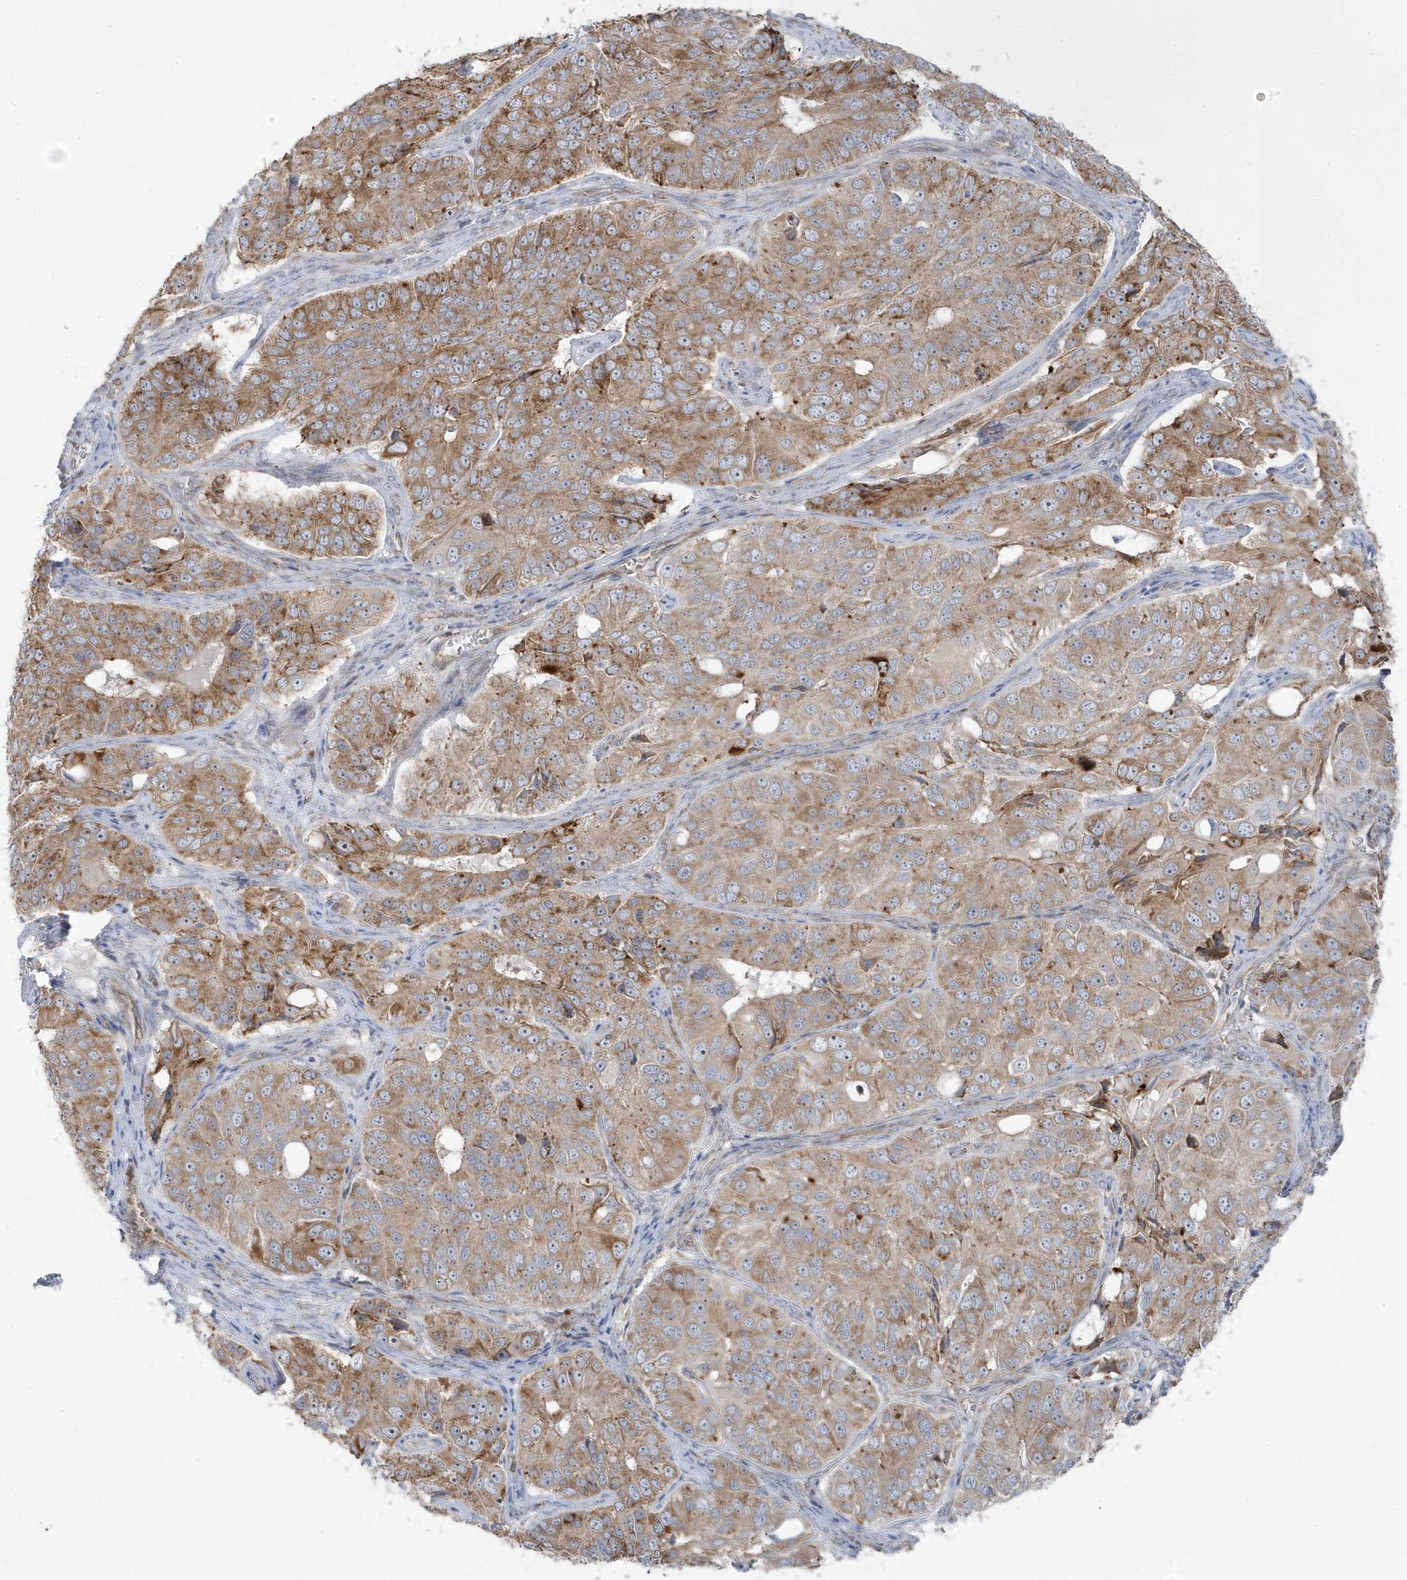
{"staining": {"intensity": "moderate", "quantity": ">75%", "location": "cytoplasmic/membranous"}, "tissue": "ovarian cancer", "cell_type": "Tumor cells", "image_type": "cancer", "snomed": [{"axis": "morphology", "description": "Carcinoma, endometroid"}, {"axis": "topography", "description": "Ovary"}], "caption": "Ovarian cancer (endometroid carcinoma) stained with a brown dye reveals moderate cytoplasmic/membranous positive staining in approximately >75% of tumor cells.", "gene": "ZNF654", "patient": {"sex": "female", "age": 51}}